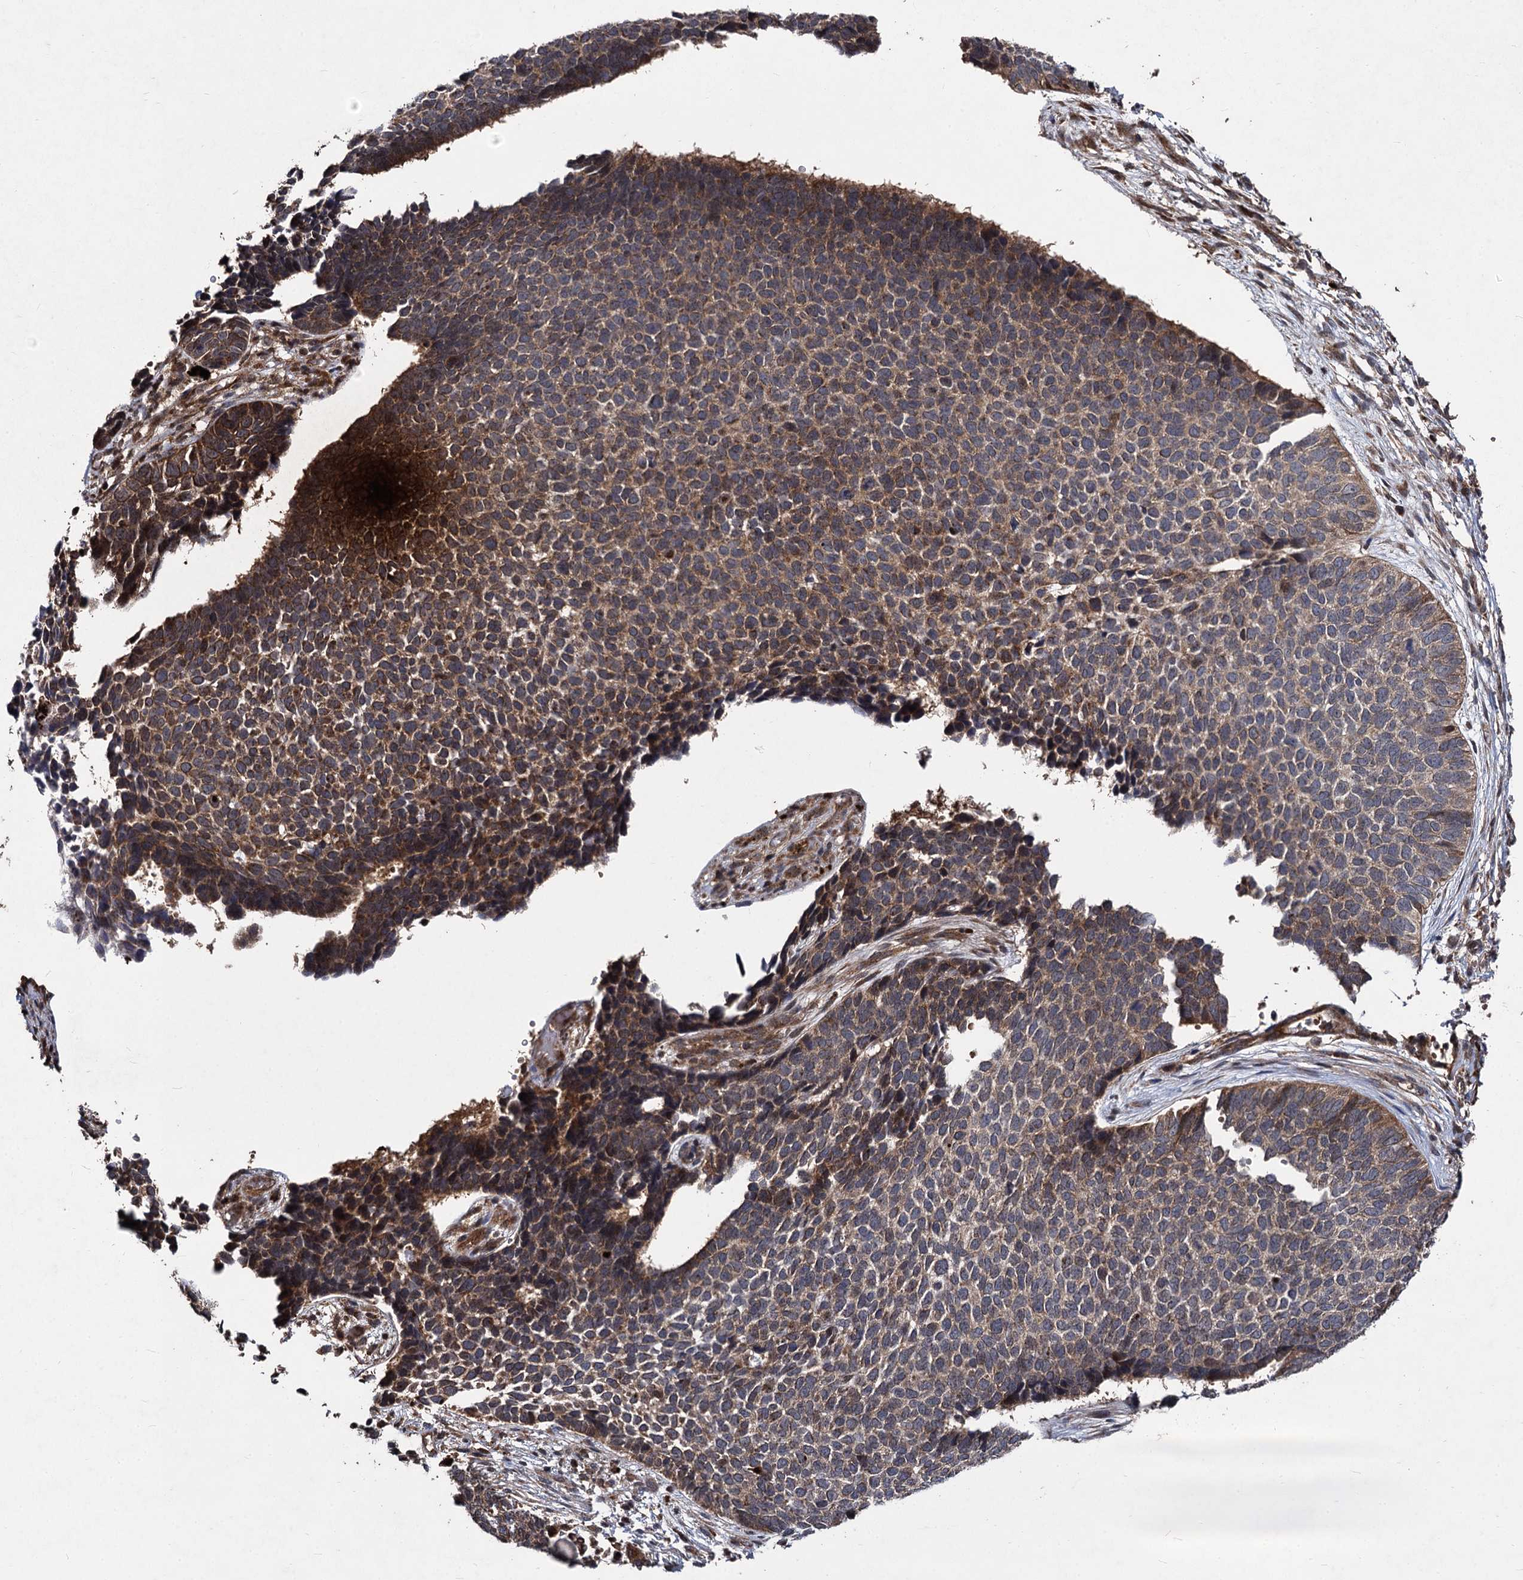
{"staining": {"intensity": "moderate", "quantity": ">75%", "location": "cytoplasmic/membranous"}, "tissue": "skin cancer", "cell_type": "Tumor cells", "image_type": "cancer", "snomed": [{"axis": "morphology", "description": "Basal cell carcinoma"}, {"axis": "topography", "description": "Skin"}], "caption": "Tumor cells exhibit medium levels of moderate cytoplasmic/membranous positivity in approximately >75% of cells in human skin cancer. (DAB (3,3'-diaminobenzidine) = brown stain, brightfield microscopy at high magnification).", "gene": "BCL2L2", "patient": {"sex": "female", "age": 84}}